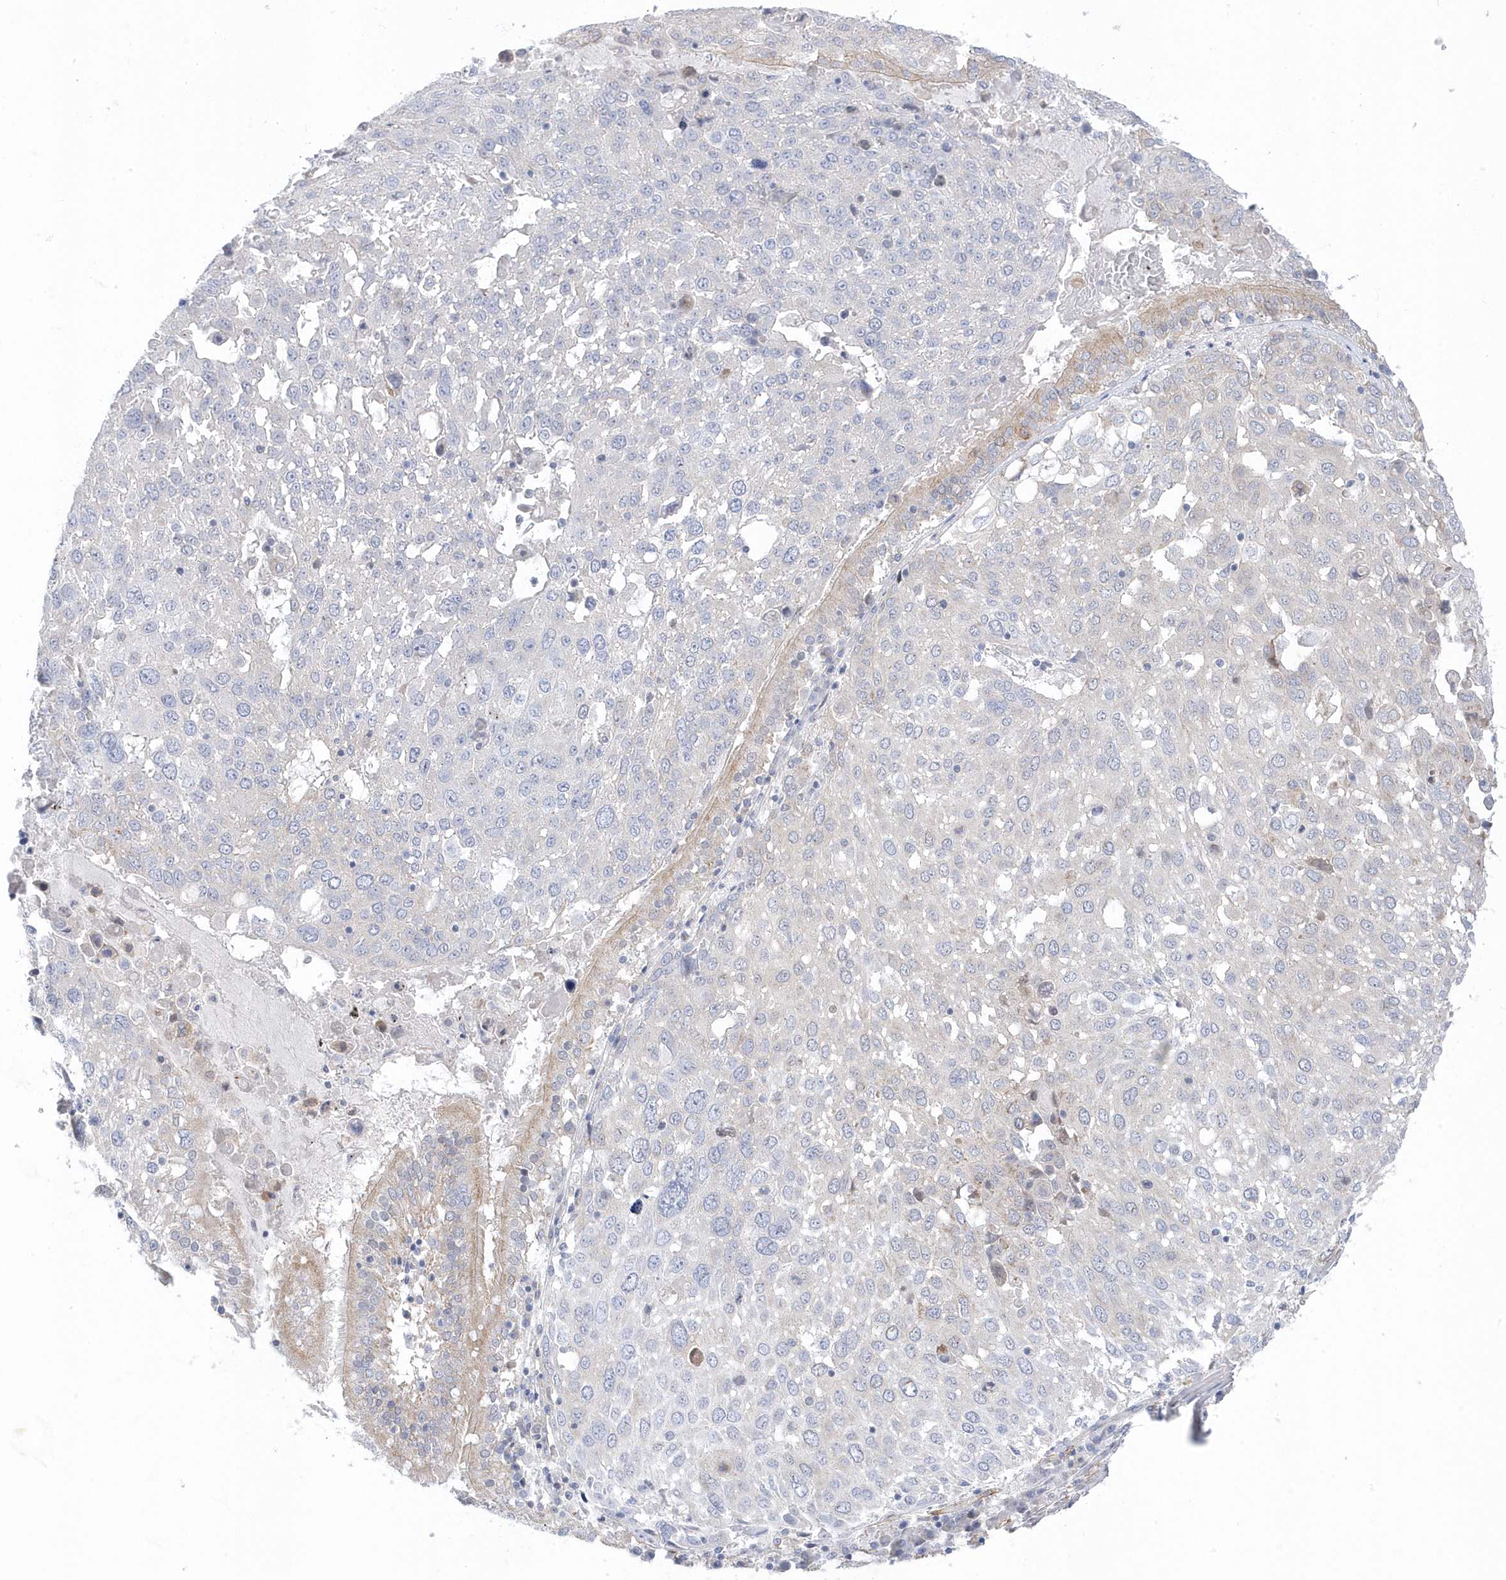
{"staining": {"intensity": "negative", "quantity": "none", "location": "none"}, "tissue": "lung cancer", "cell_type": "Tumor cells", "image_type": "cancer", "snomed": [{"axis": "morphology", "description": "Squamous cell carcinoma, NOS"}, {"axis": "topography", "description": "Lung"}], "caption": "Micrograph shows no significant protein staining in tumor cells of squamous cell carcinoma (lung).", "gene": "ANAPC1", "patient": {"sex": "male", "age": 65}}